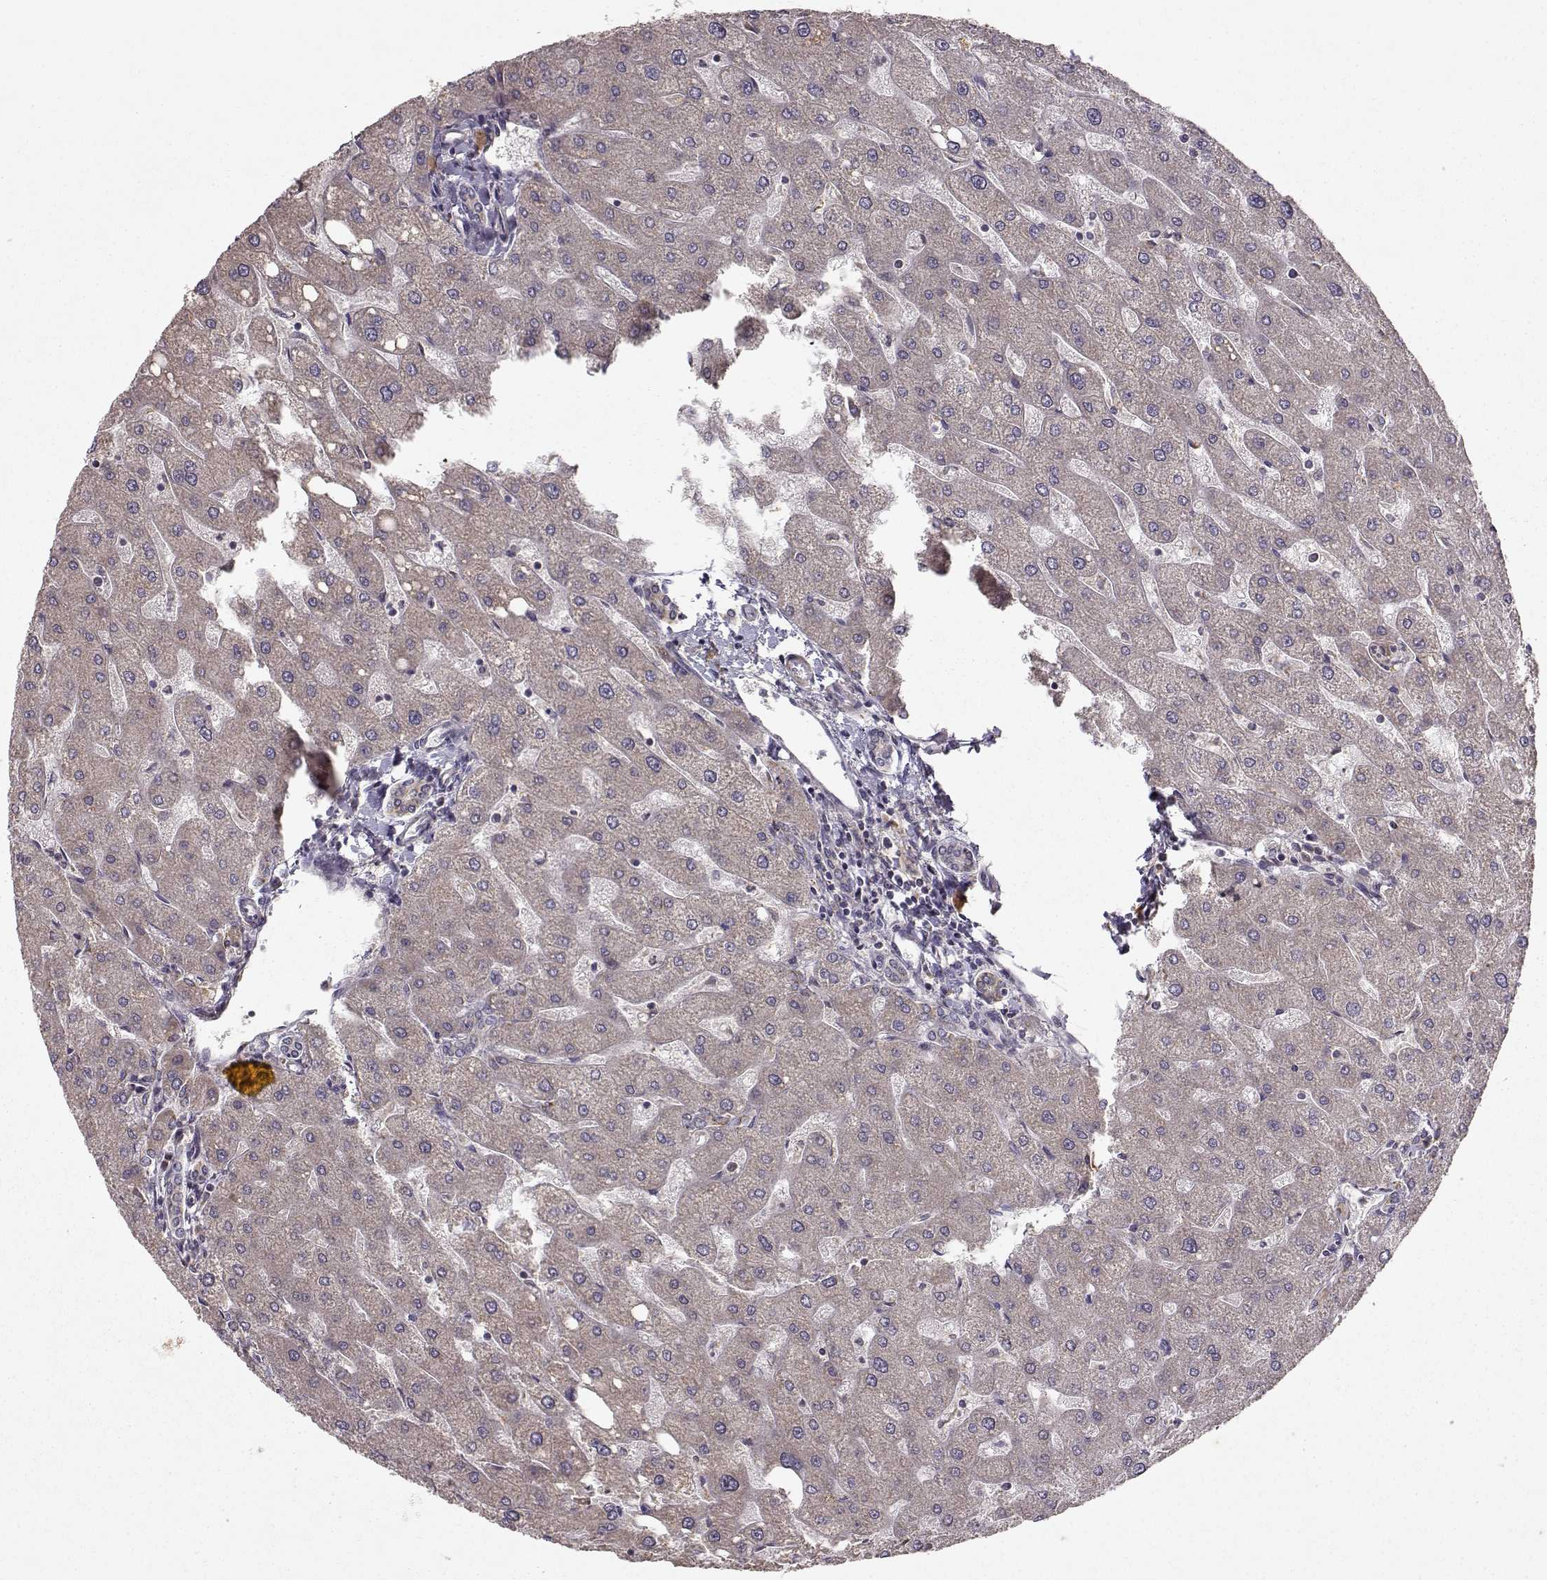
{"staining": {"intensity": "weak", "quantity": ">75%", "location": "cytoplasmic/membranous"}, "tissue": "liver", "cell_type": "Cholangiocytes", "image_type": "normal", "snomed": [{"axis": "morphology", "description": "Normal tissue, NOS"}, {"axis": "topography", "description": "Liver"}], "caption": "Benign liver was stained to show a protein in brown. There is low levels of weak cytoplasmic/membranous expression in approximately >75% of cholangiocytes.", "gene": "CMTM3", "patient": {"sex": "male", "age": 67}}